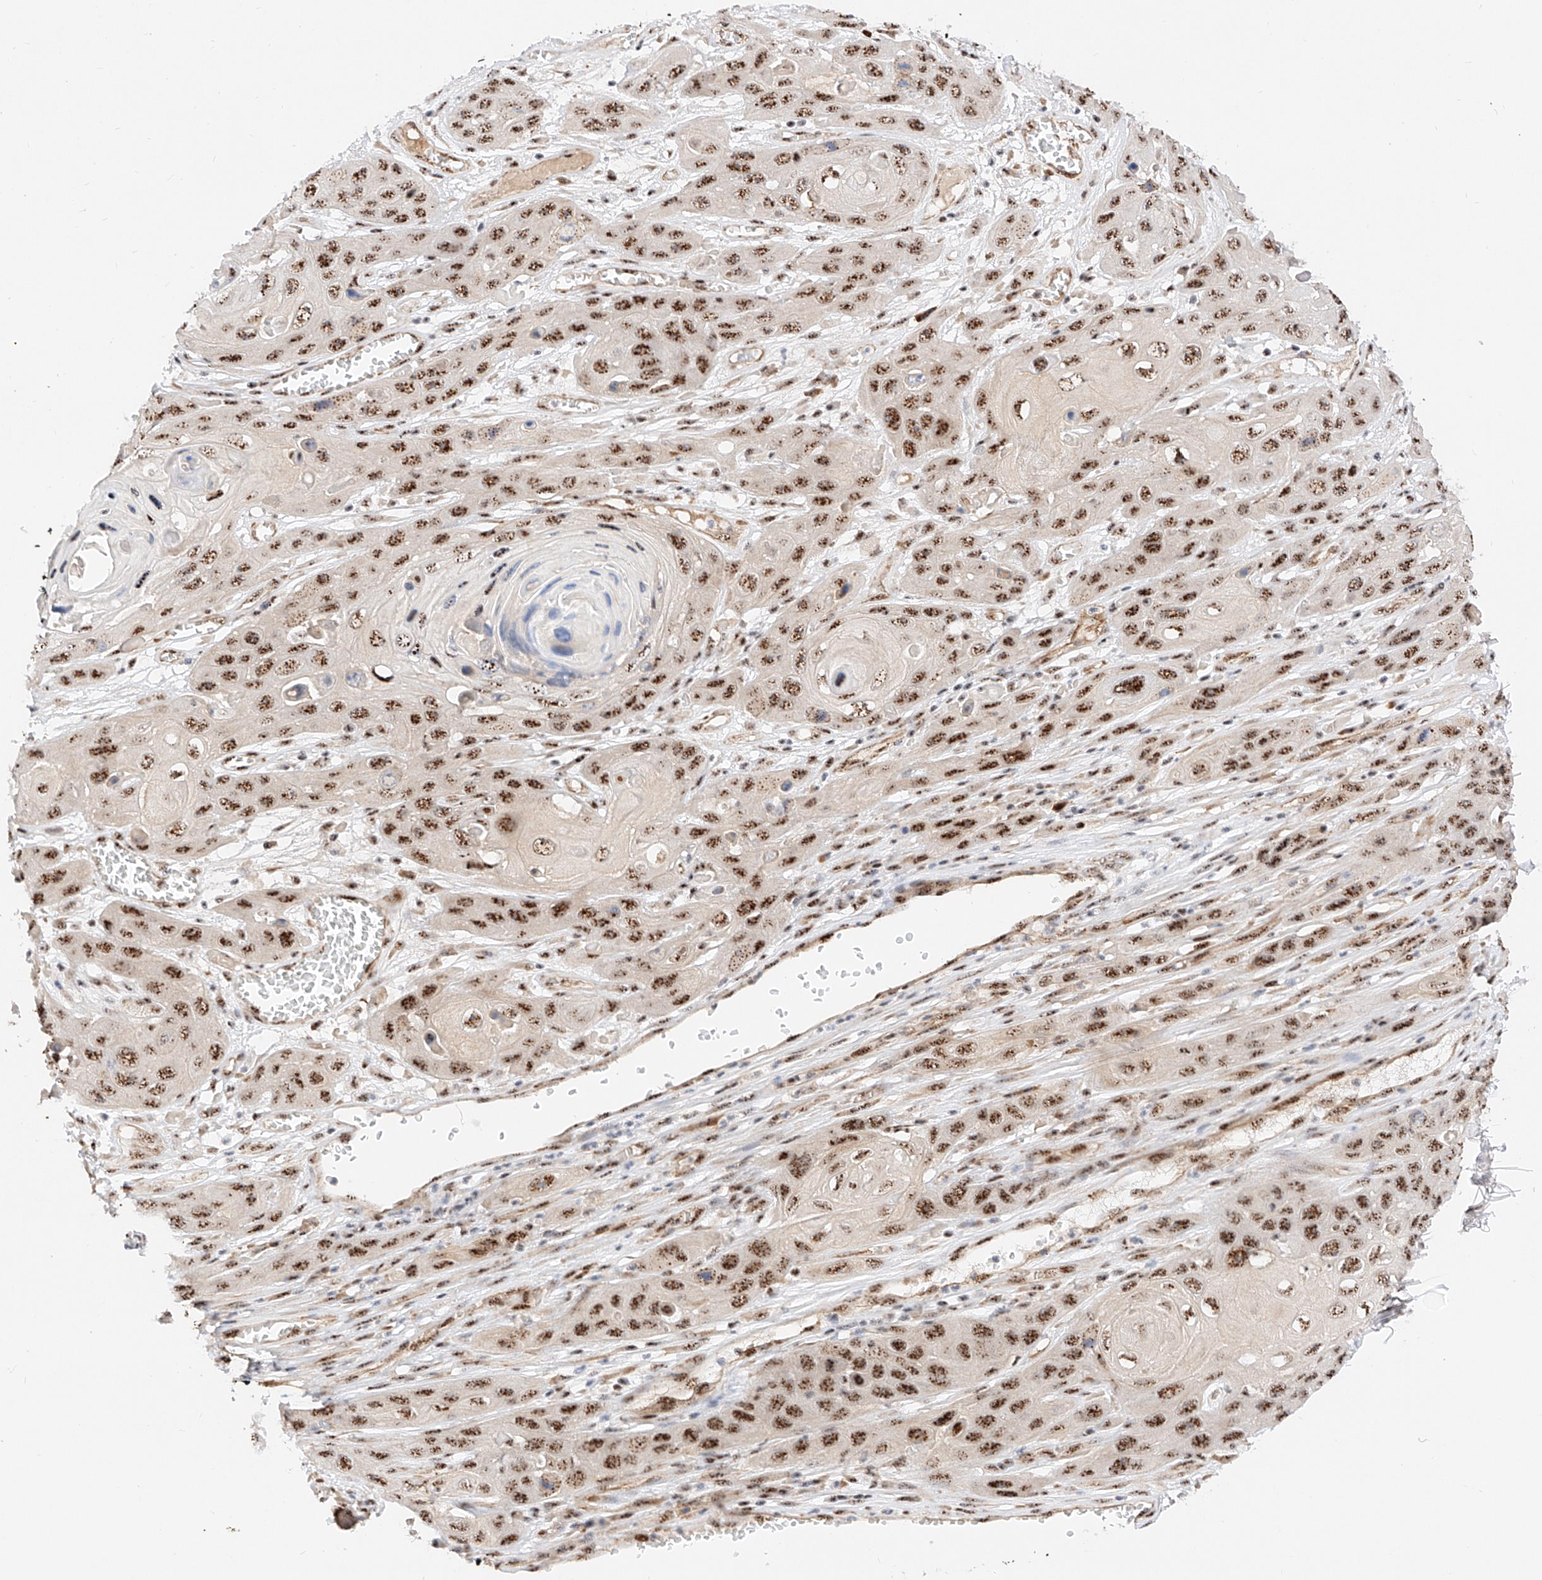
{"staining": {"intensity": "strong", "quantity": ">75%", "location": "nuclear"}, "tissue": "skin cancer", "cell_type": "Tumor cells", "image_type": "cancer", "snomed": [{"axis": "morphology", "description": "Squamous cell carcinoma, NOS"}, {"axis": "topography", "description": "Skin"}], "caption": "Immunohistochemical staining of skin cancer (squamous cell carcinoma) shows high levels of strong nuclear protein staining in about >75% of tumor cells.", "gene": "ATXN7L2", "patient": {"sex": "male", "age": 55}}